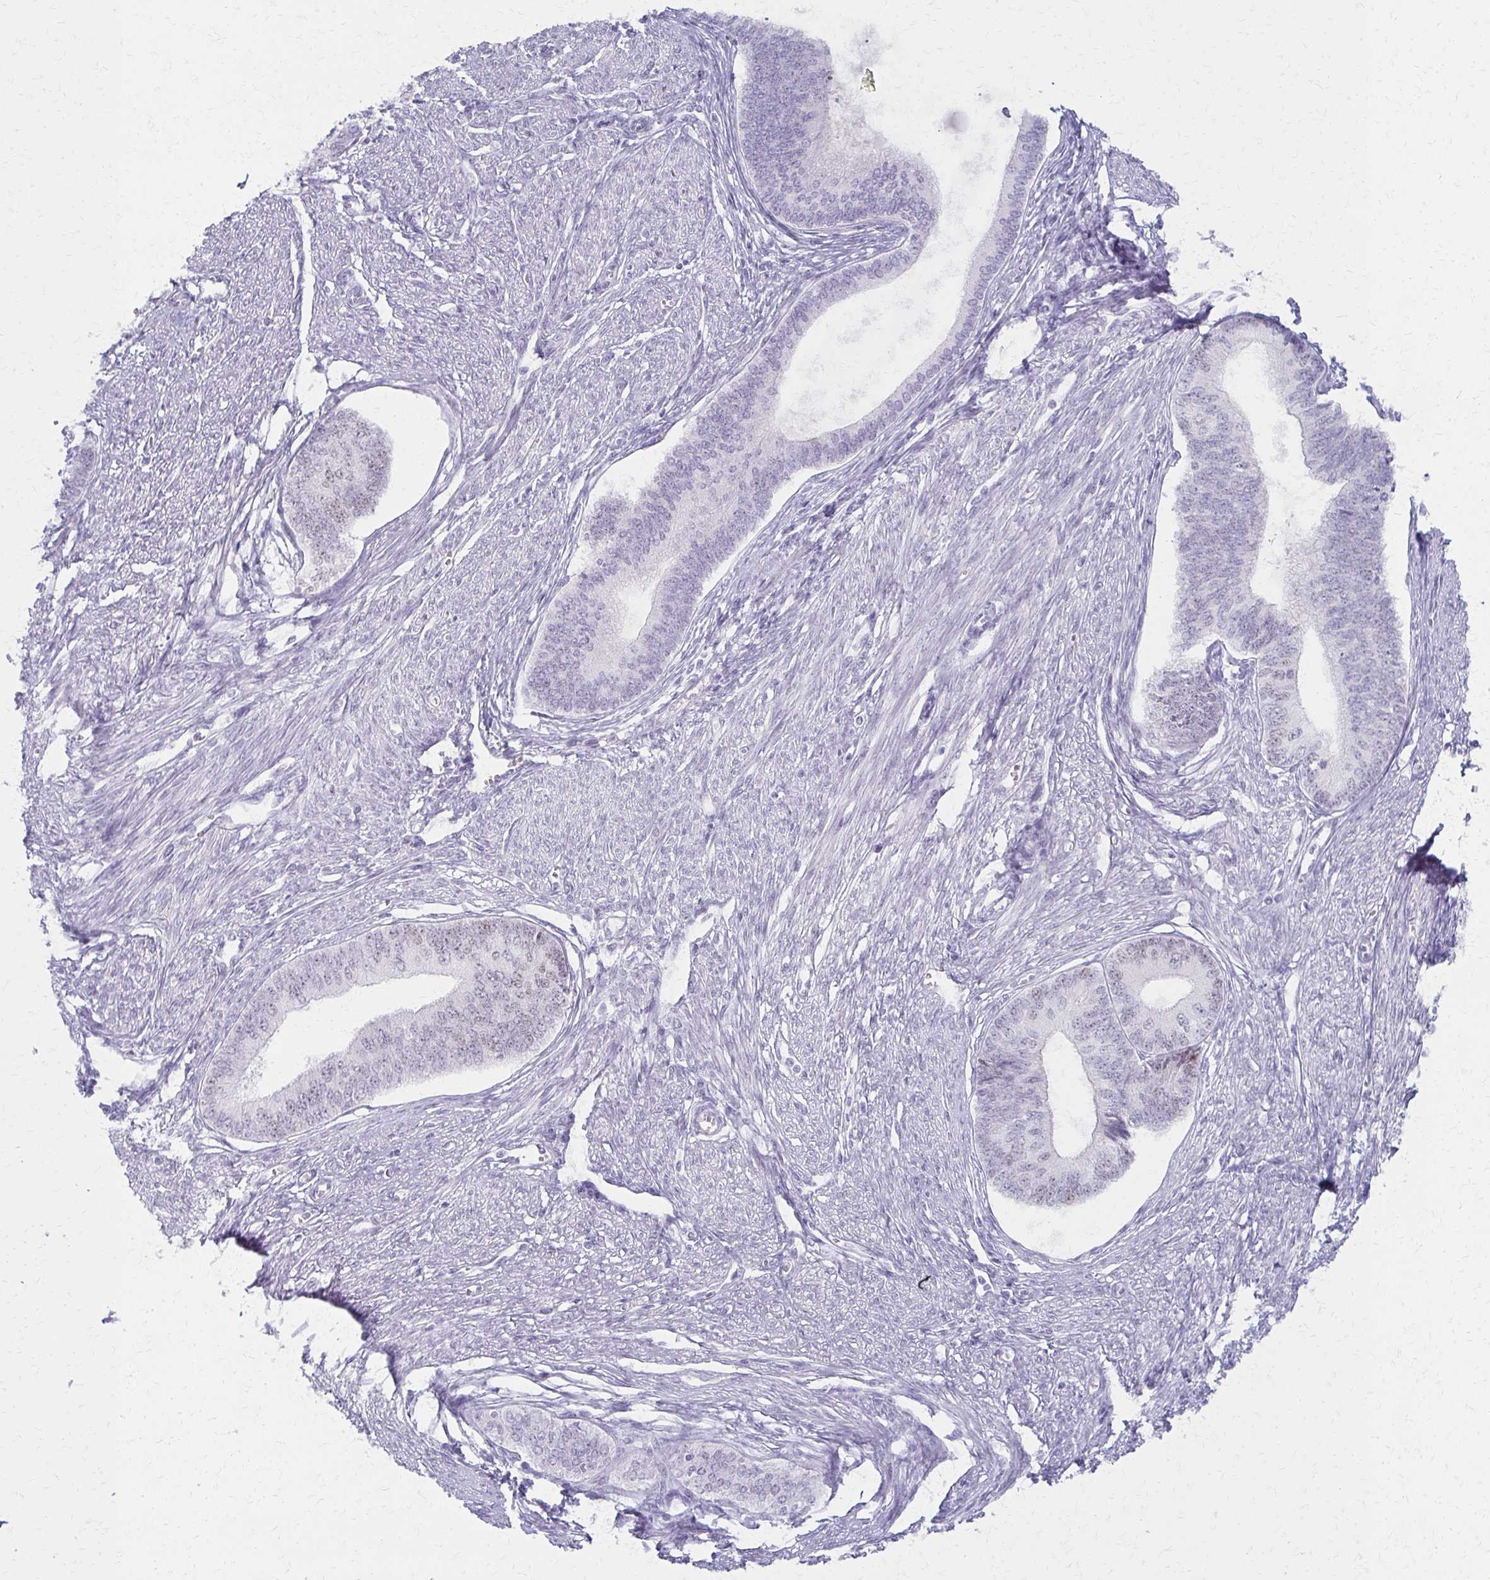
{"staining": {"intensity": "negative", "quantity": "none", "location": "none"}, "tissue": "endometrial cancer", "cell_type": "Tumor cells", "image_type": "cancer", "snomed": [{"axis": "morphology", "description": "Adenocarcinoma, NOS"}, {"axis": "topography", "description": "Endometrium"}], "caption": "Tumor cells show no significant protein staining in adenocarcinoma (endometrial).", "gene": "MORC4", "patient": {"sex": "female", "age": 68}}